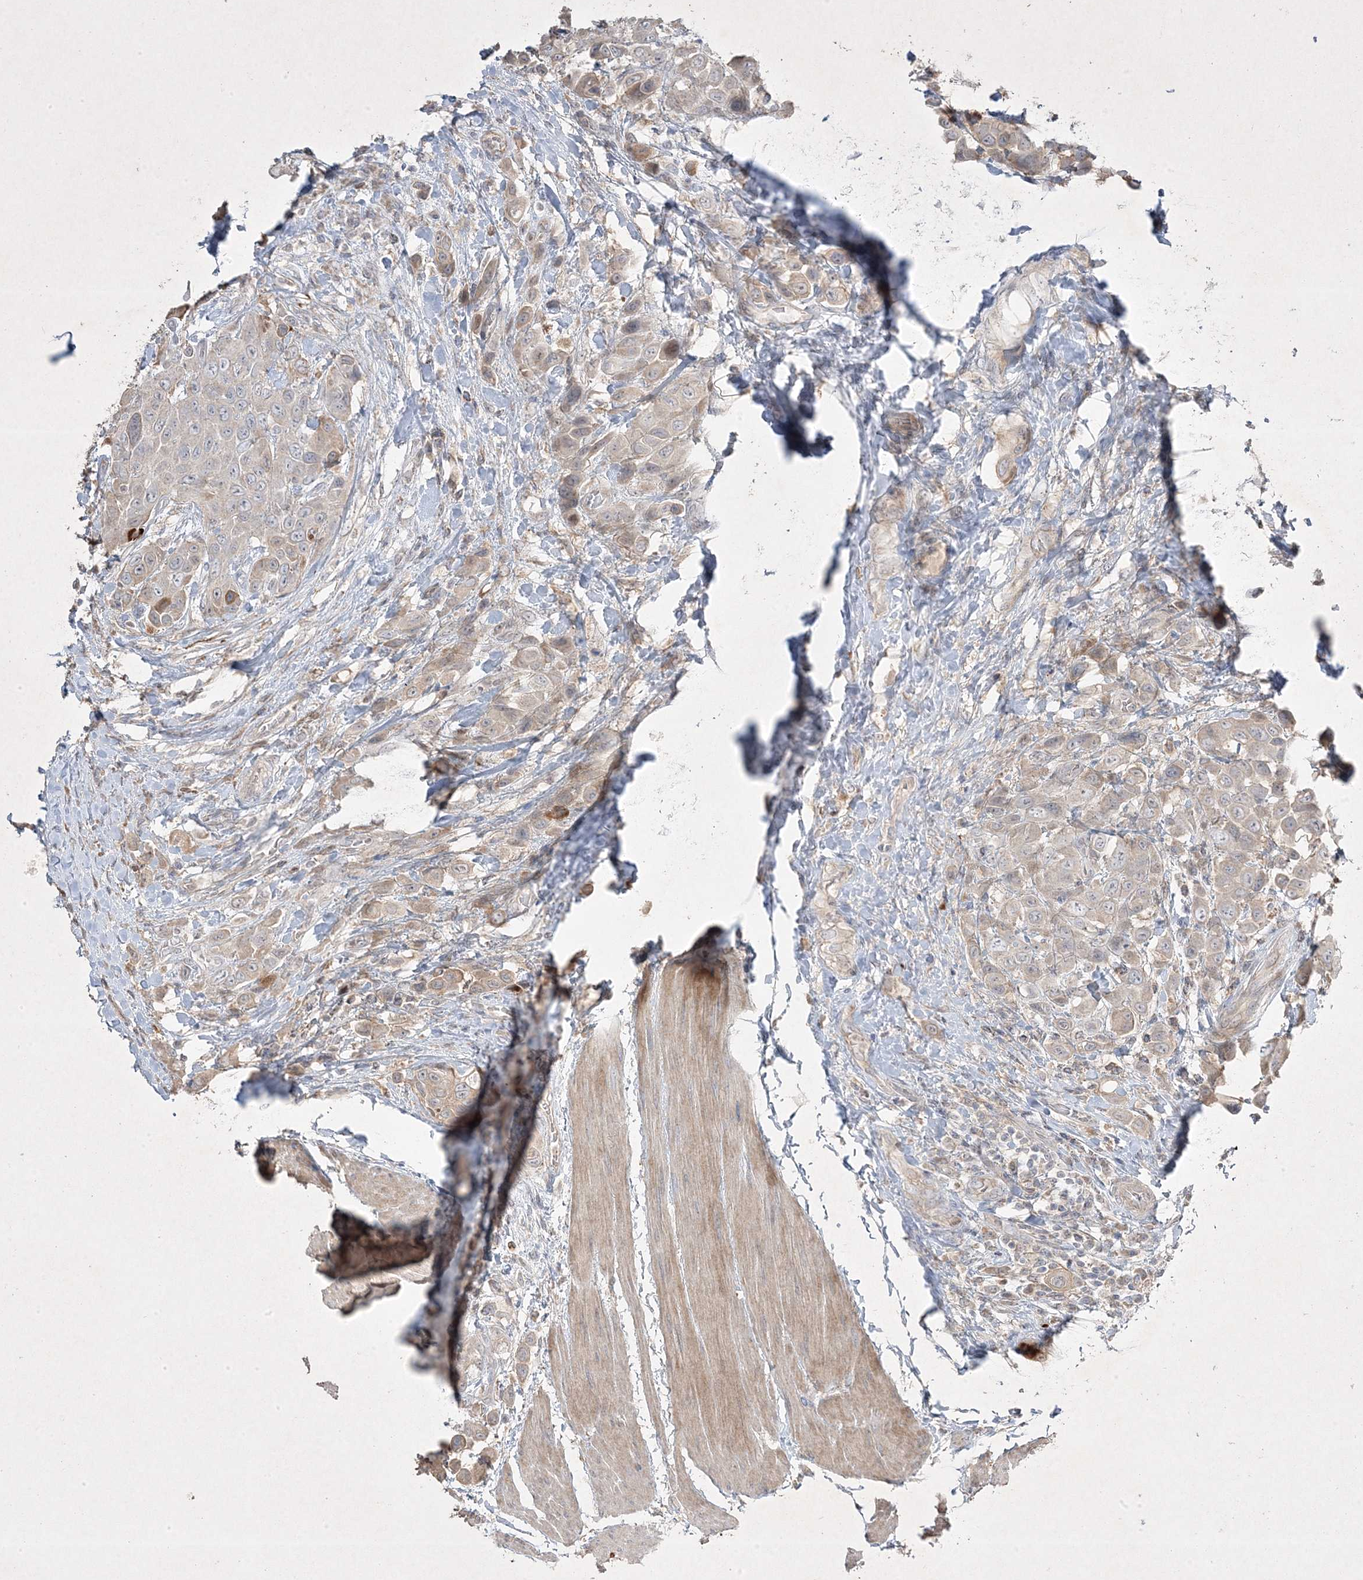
{"staining": {"intensity": "moderate", "quantity": "25%-75%", "location": "cytoplasmic/membranous"}, "tissue": "urothelial cancer", "cell_type": "Tumor cells", "image_type": "cancer", "snomed": [{"axis": "morphology", "description": "Urothelial carcinoma, High grade"}, {"axis": "topography", "description": "Urinary bladder"}], "caption": "Brown immunohistochemical staining in urothelial cancer displays moderate cytoplasmic/membranous expression in about 25%-75% of tumor cells.", "gene": "RGL4", "patient": {"sex": "male", "age": 50}}